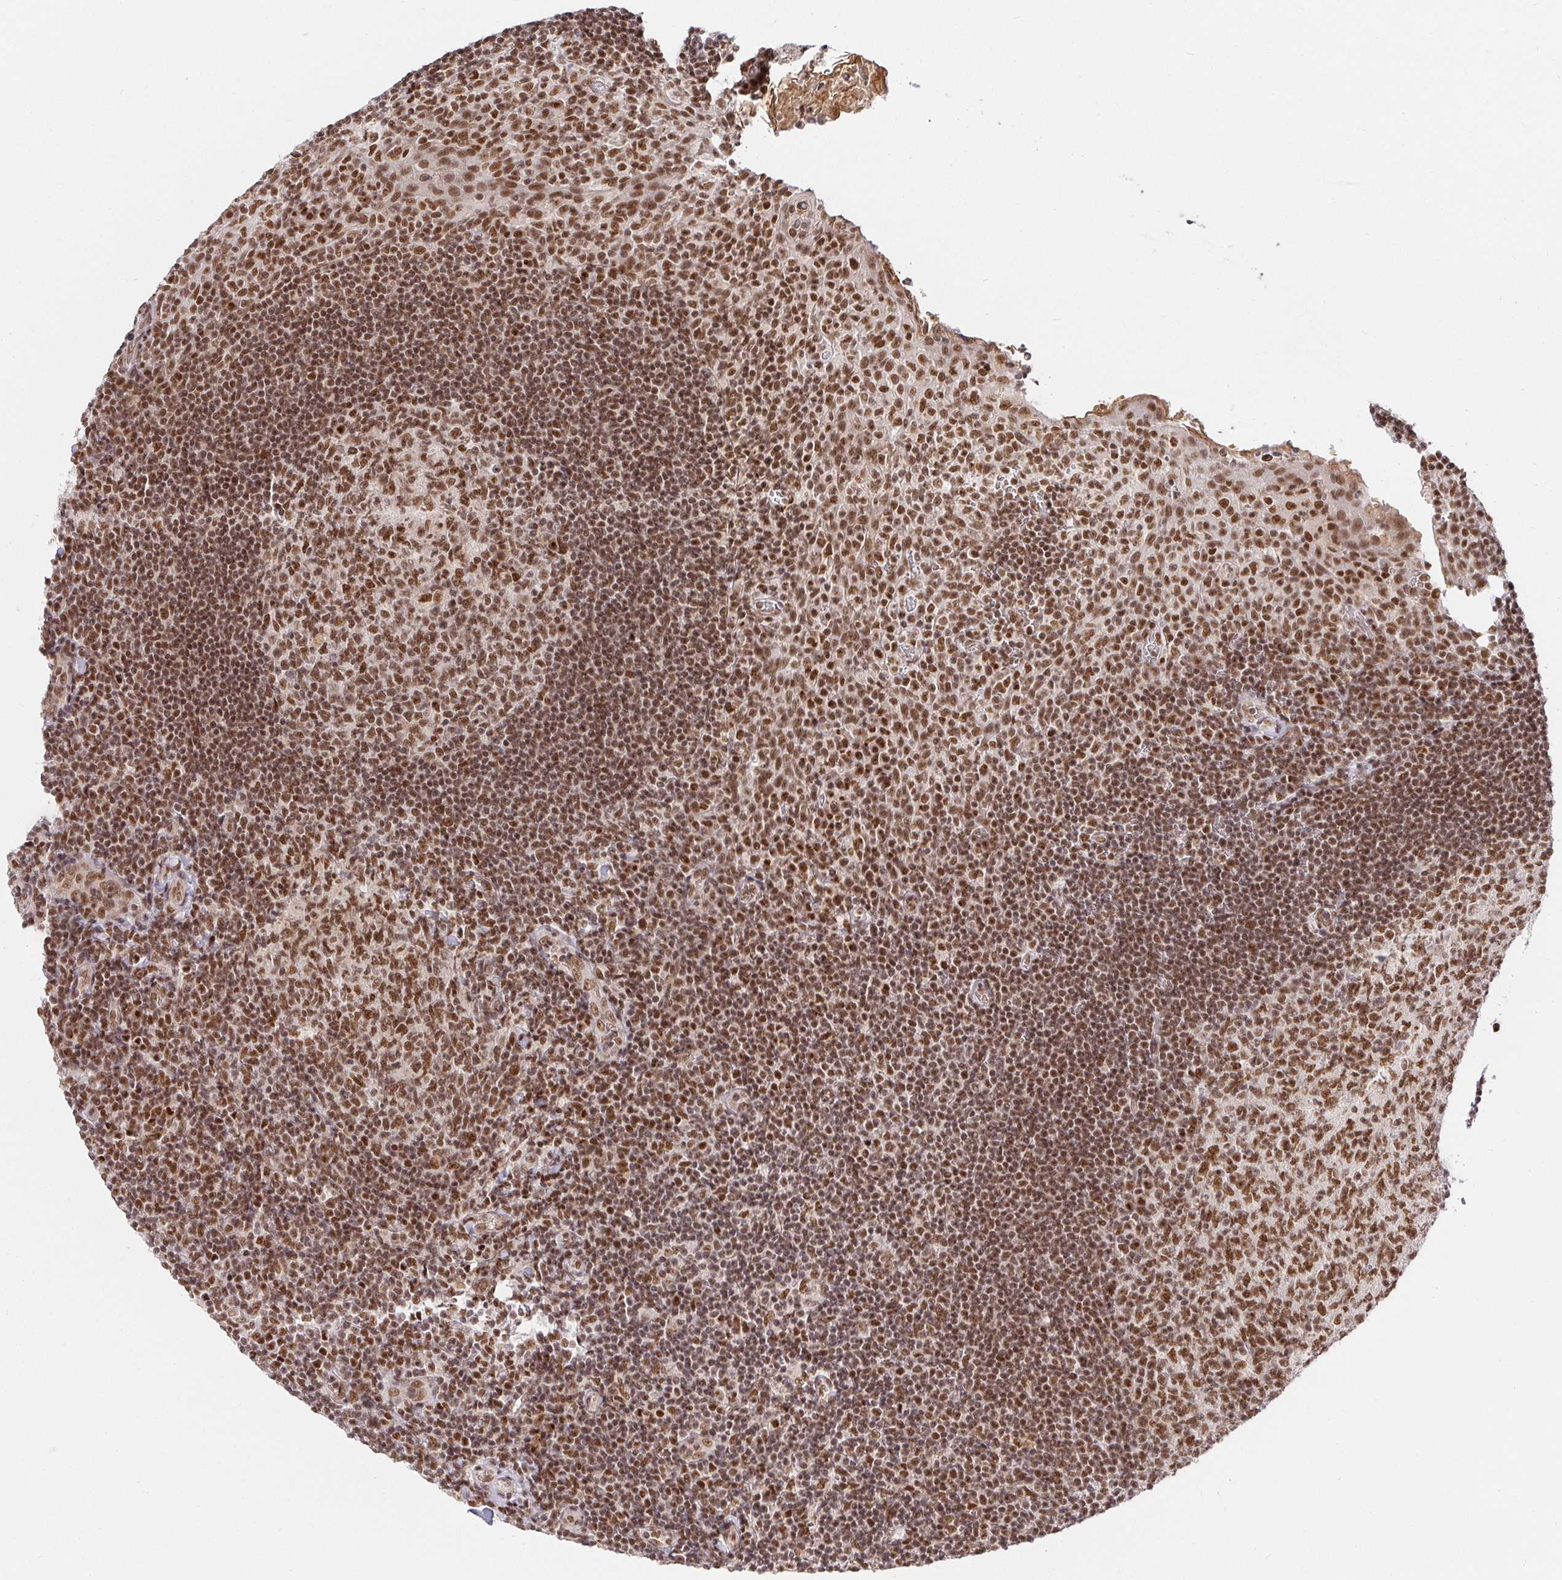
{"staining": {"intensity": "moderate", "quantity": ">75%", "location": "nuclear"}, "tissue": "tonsil", "cell_type": "Germinal center cells", "image_type": "normal", "snomed": [{"axis": "morphology", "description": "Normal tissue, NOS"}, {"axis": "topography", "description": "Tonsil"}], "caption": "The histopathology image displays immunohistochemical staining of normal tonsil. There is moderate nuclear staining is identified in approximately >75% of germinal center cells.", "gene": "USF1", "patient": {"sex": "female", "age": 10}}